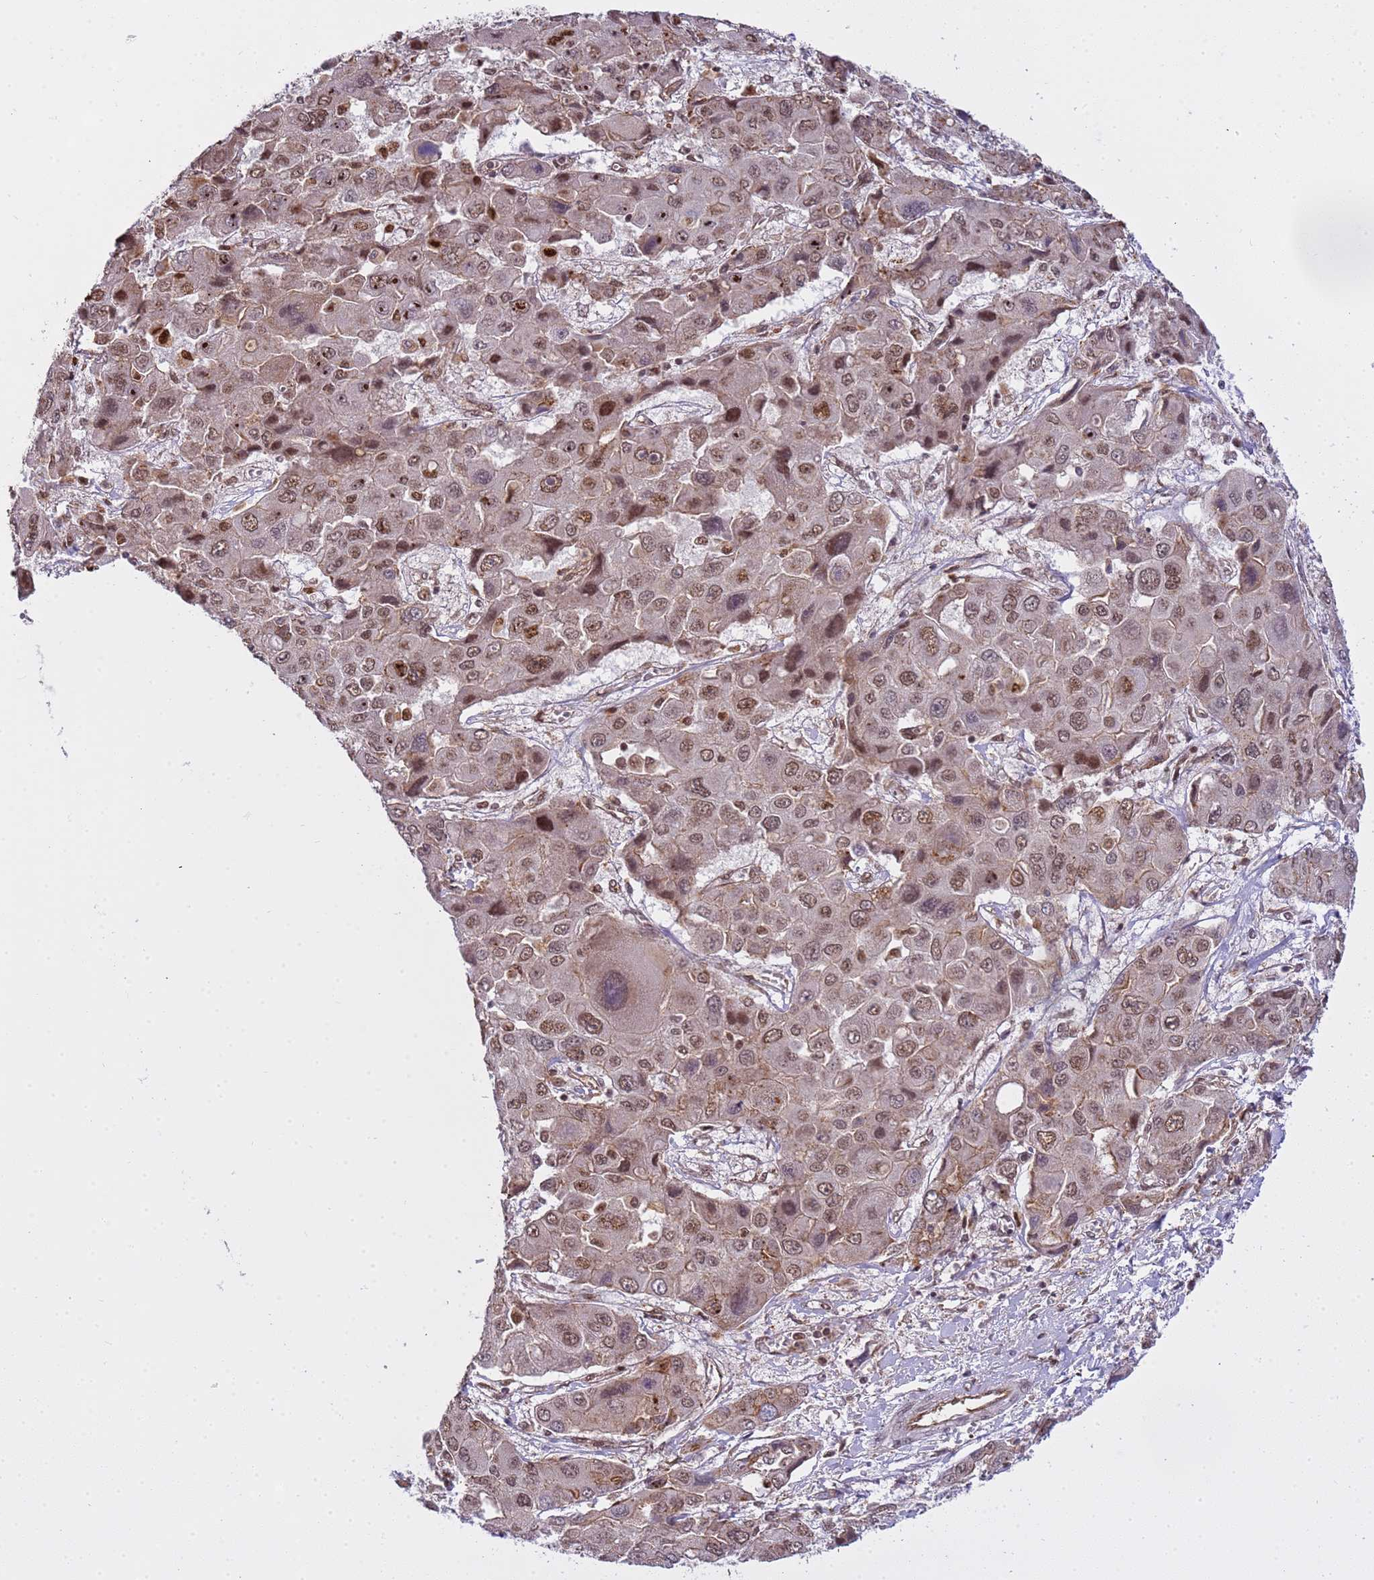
{"staining": {"intensity": "moderate", "quantity": ">75%", "location": "cytoplasmic/membranous,nuclear"}, "tissue": "liver cancer", "cell_type": "Tumor cells", "image_type": "cancer", "snomed": [{"axis": "morphology", "description": "Cholangiocarcinoma"}, {"axis": "topography", "description": "Liver"}], "caption": "This is an image of immunohistochemistry (IHC) staining of liver cancer, which shows moderate expression in the cytoplasmic/membranous and nuclear of tumor cells.", "gene": "EMC2", "patient": {"sex": "male", "age": 67}}